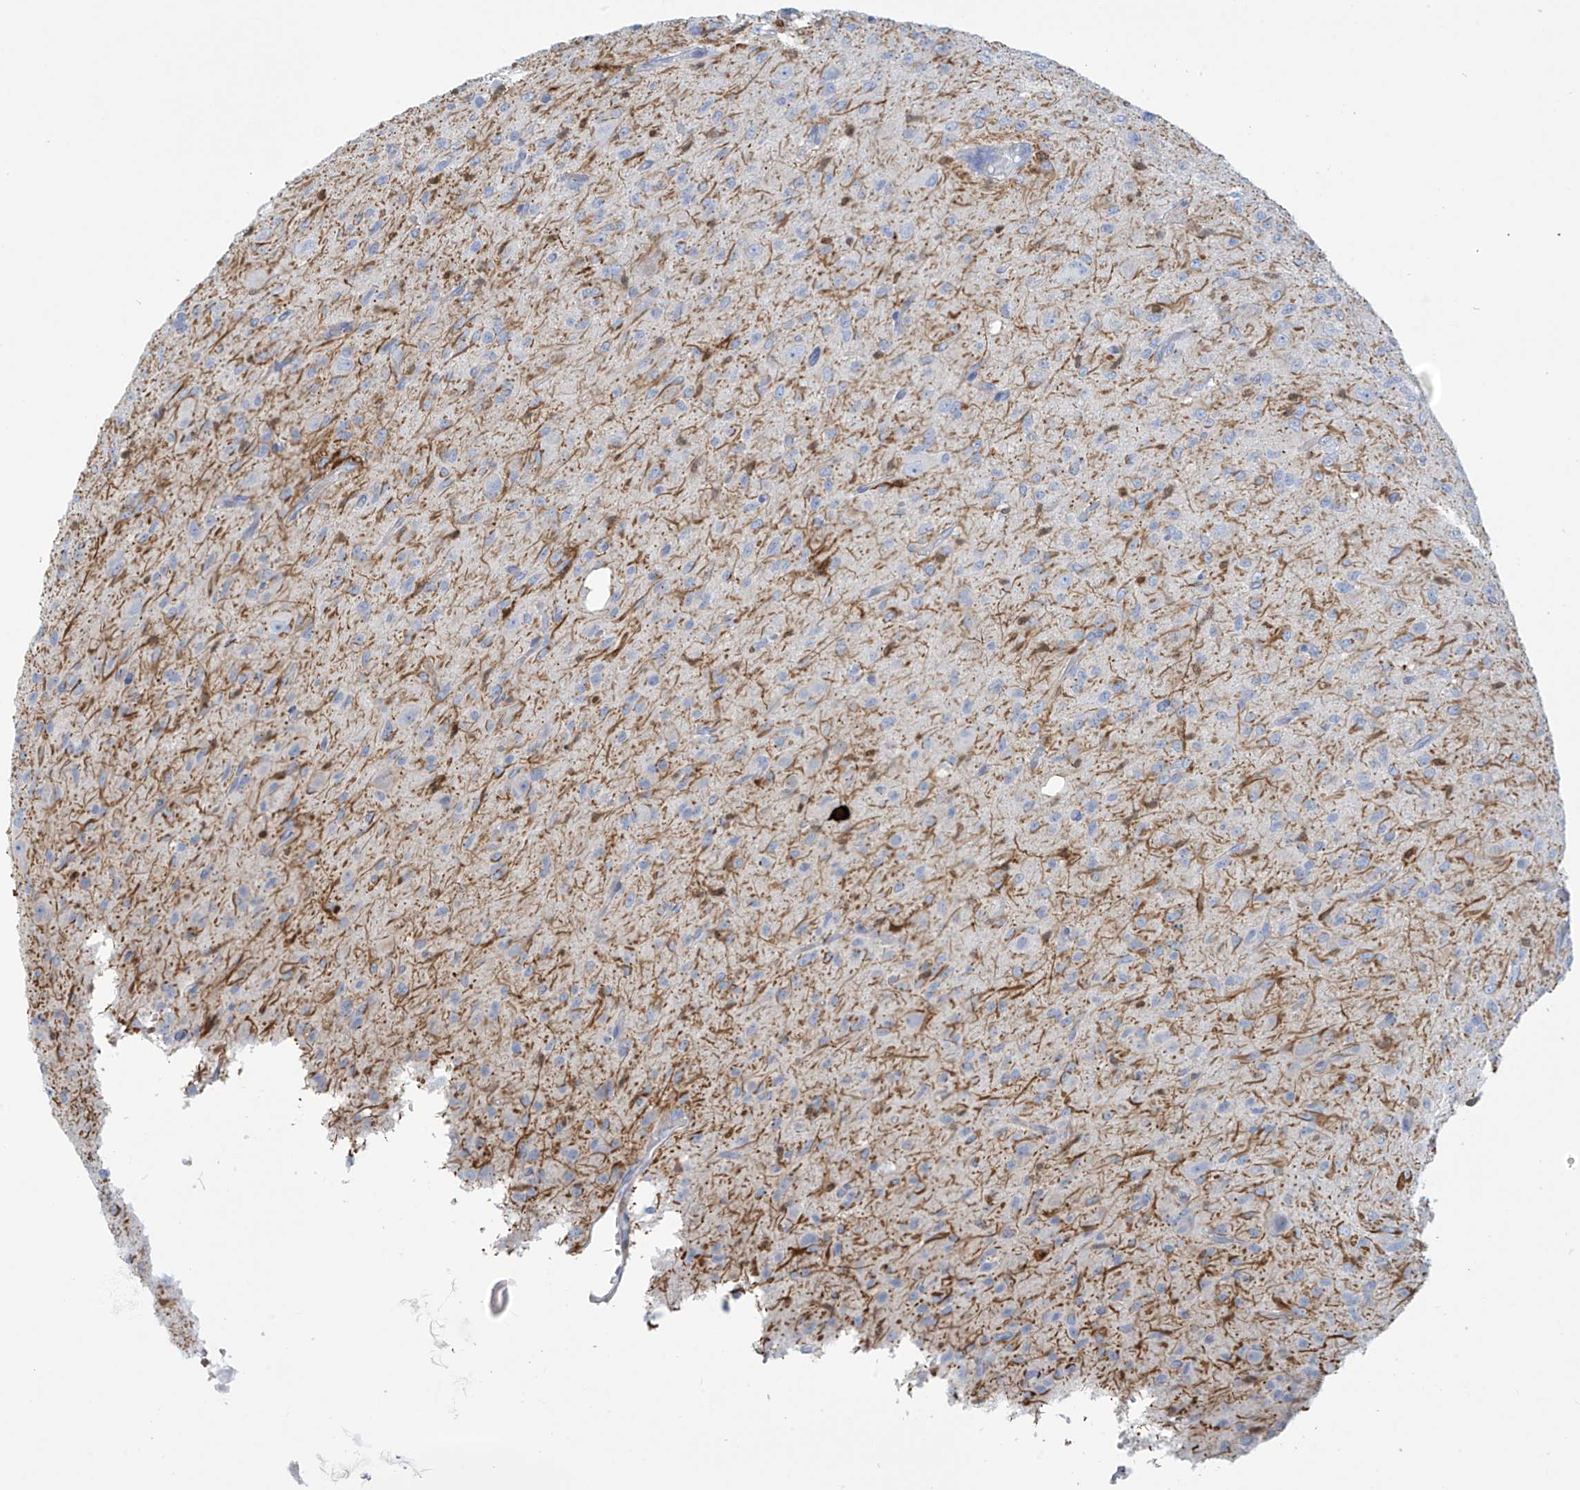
{"staining": {"intensity": "negative", "quantity": "none", "location": "none"}, "tissue": "glioma", "cell_type": "Tumor cells", "image_type": "cancer", "snomed": [{"axis": "morphology", "description": "Glioma, malignant, High grade"}, {"axis": "topography", "description": "Brain"}], "caption": "Photomicrograph shows no protein positivity in tumor cells of glioma tissue.", "gene": "TRMT2B", "patient": {"sex": "female", "age": 59}}